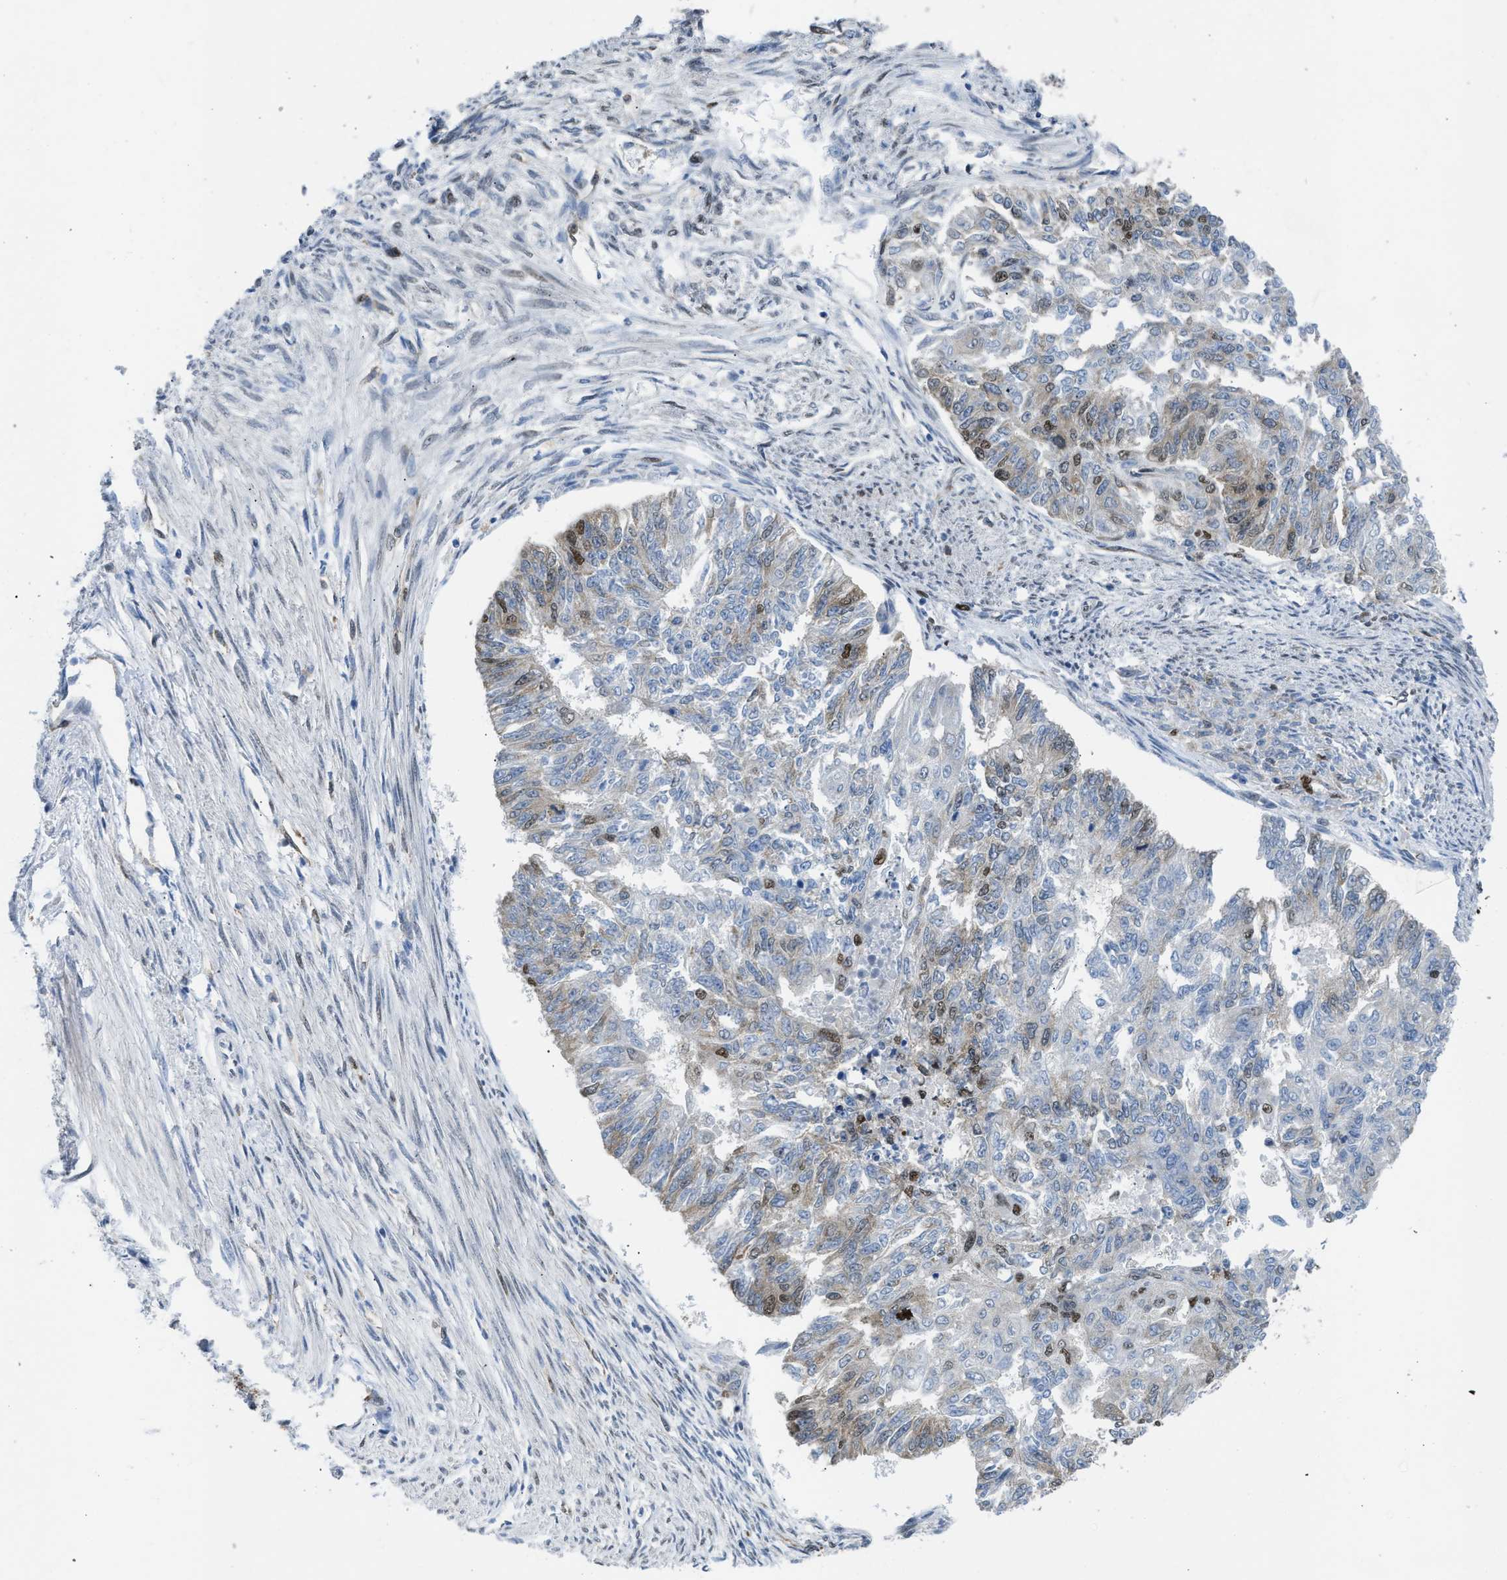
{"staining": {"intensity": "moderate", "quantity": "<25%", "location": "nuclear"}, "tissue": "endometrial cancer", "cell_type": "Tumor cells", "image_type": "cancer", "snomed": [{"axis": "morphology", "description": "Adenocarcinoma, NOS"}, {"axis": "topography", "description": "Endometrium"}], "caption": "Brown immunohistochemical staining in human endometrial cancer shows moderate nuclear positivity in about <25% of tumor cells.", "gene": "SCAF4", "patient": {"sex": "female", "age": 32}}